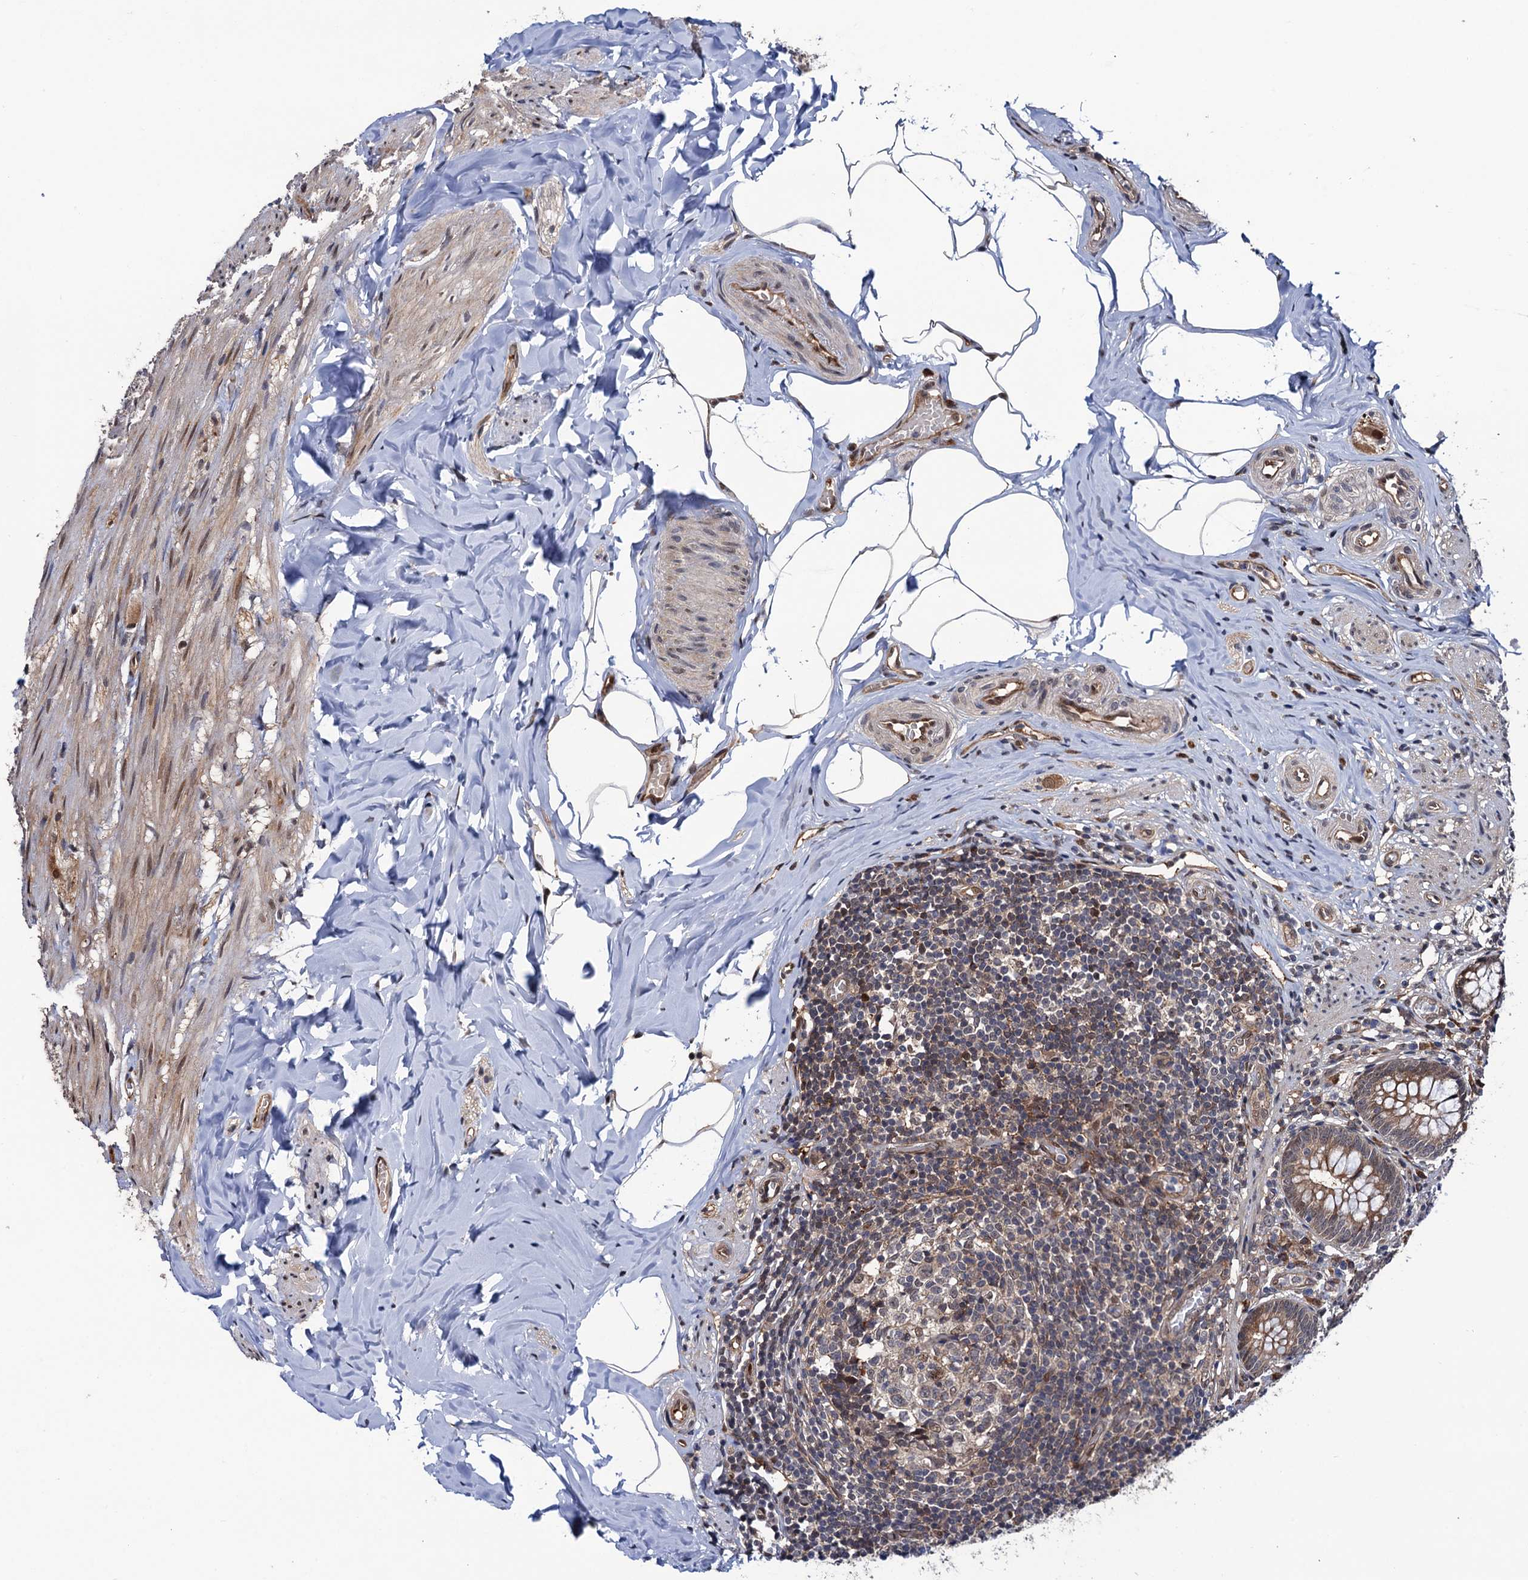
{"staining": {"intensity": "strong", "quantity": "25%-75%", "location": "cytoplasmic/membranous,nuclear"}, "tissue": "appendix", "cell_type": "Glandular cells", "image_type": "normal", "snomed": [{"axis": "morphology", "description": "Normal tissue, NOS"}, {"axis": "topography", "description": "Appendix"}], "caption": "Glandular cells display strong cytoplasmic/membranous,nuclear positivity in approximately 25%-75% of cells in unremarkable appendix.", "gene": "CDC23", "patient": {"sex": "male", "age": 55}}